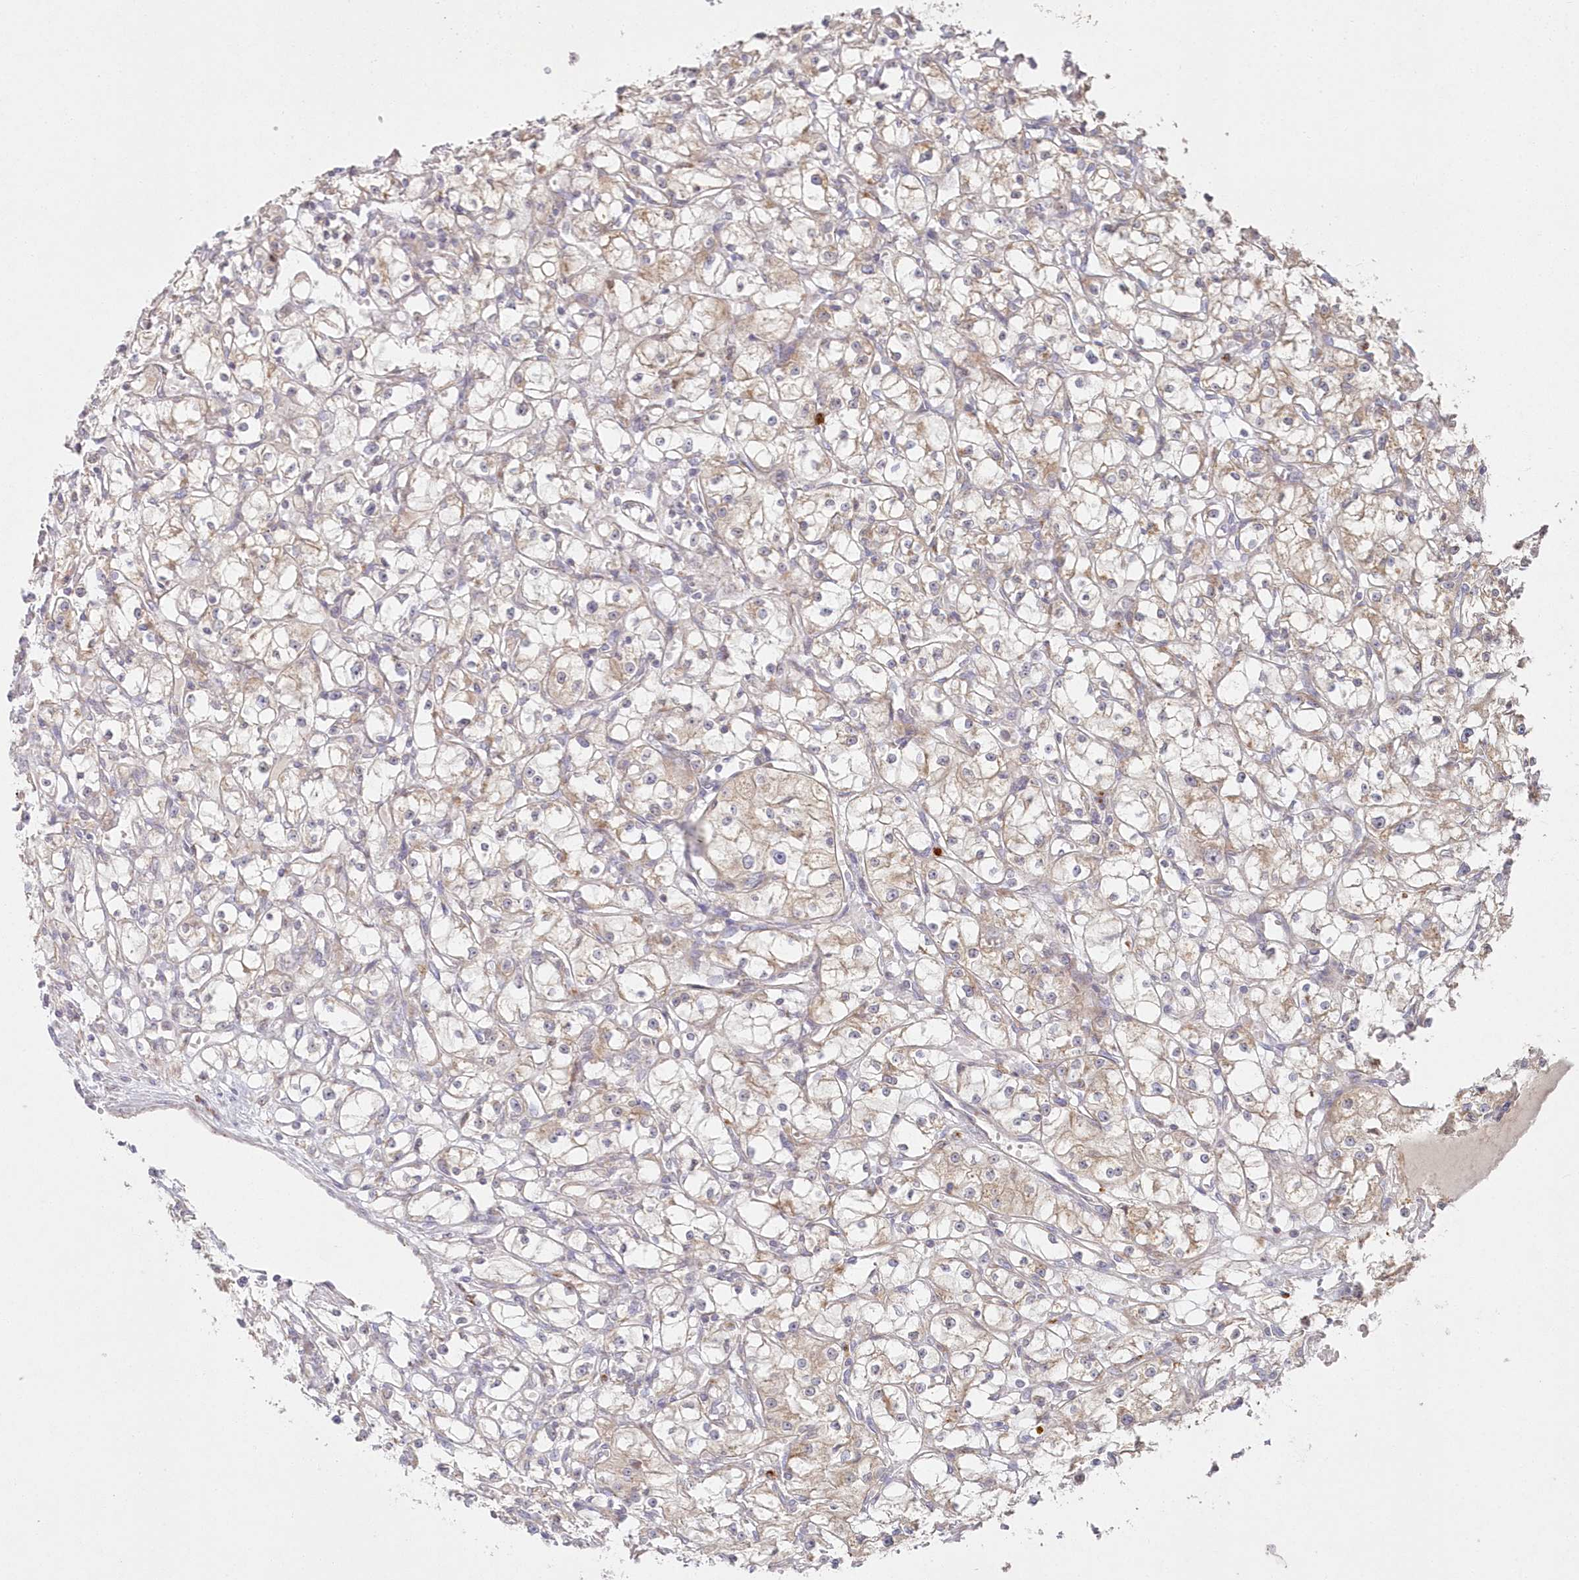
{"staining": {"intensity": "weak", "quantity": "<25%", "location": "cytoplasmic/membranous"}, "tissue": "renal cancer", "cell_type": "Tumor cells", "image_type": "cancer", "snomed": [{"axis": "morphology", "description": "Adenocarcinoma, NOS"}, {"axis": "topography", "description": "Kidney"}], "caption": "Immunohistochemistry image of neoplastic tissue: human renal adenocarcinoma stained with DAB (3,3'-diaminobenzidine) shows no significant protein expression in tumor cells.", "gene": "ARSB", "patient": {"sex": "male", "age": 56}}